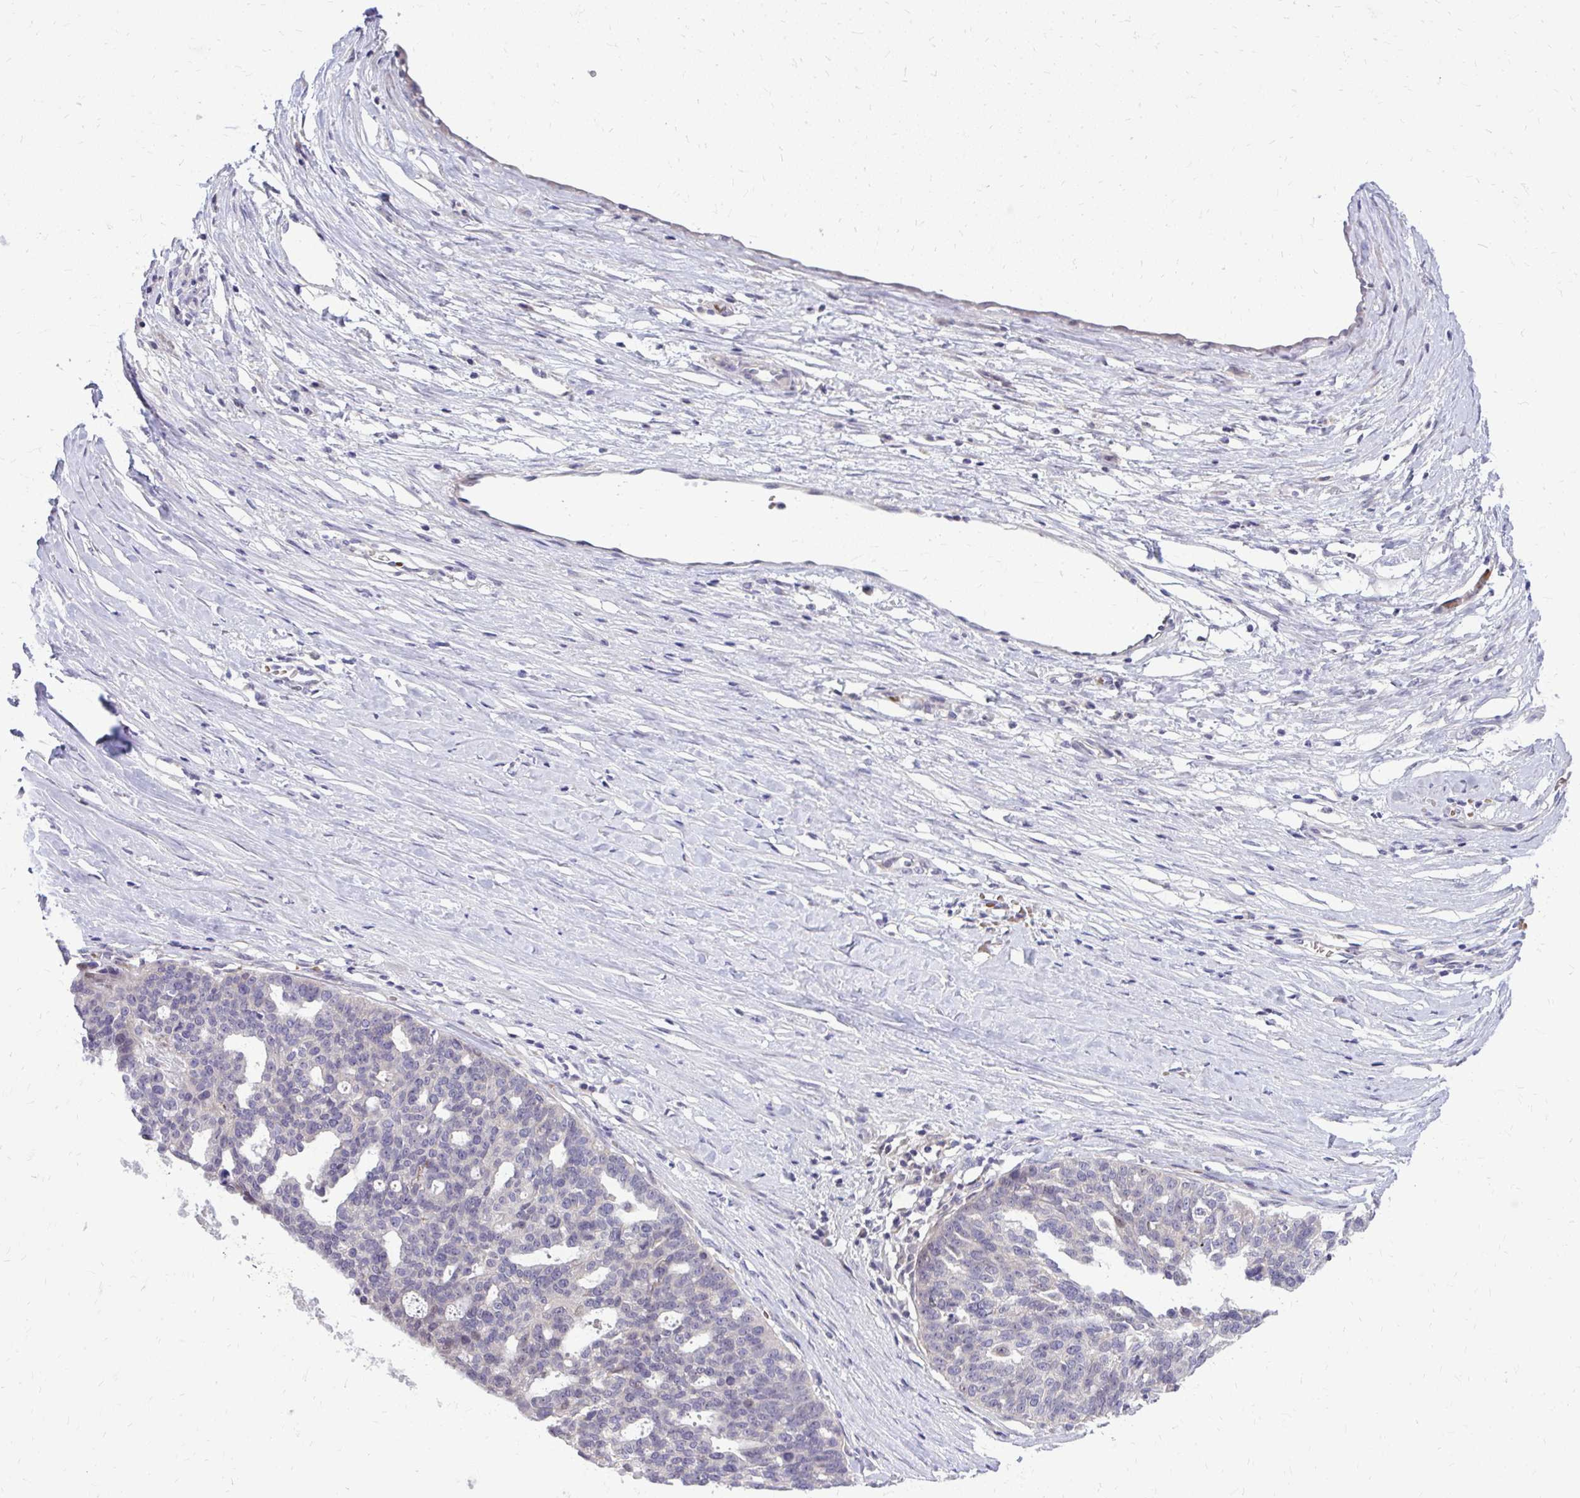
{"staining": {"intensity": "negative", "quantity": "none", "location": "none"}, "tissue": "ovarian cancer", "cell_type": "Tumor cells", "image_type": "cancer", "snomed": [{"axis": "morphology", "description": "Cystadenocarcinoma, serous, NOS"}, {"axis": "topography", "description": "Ovary"}], "caption": "IHC of human ovarian serous cystadenocarcinoma displays no expression in tumor cells.", "gene": "DPY19L1", "patient": {"sex": "female", "age": 59}}